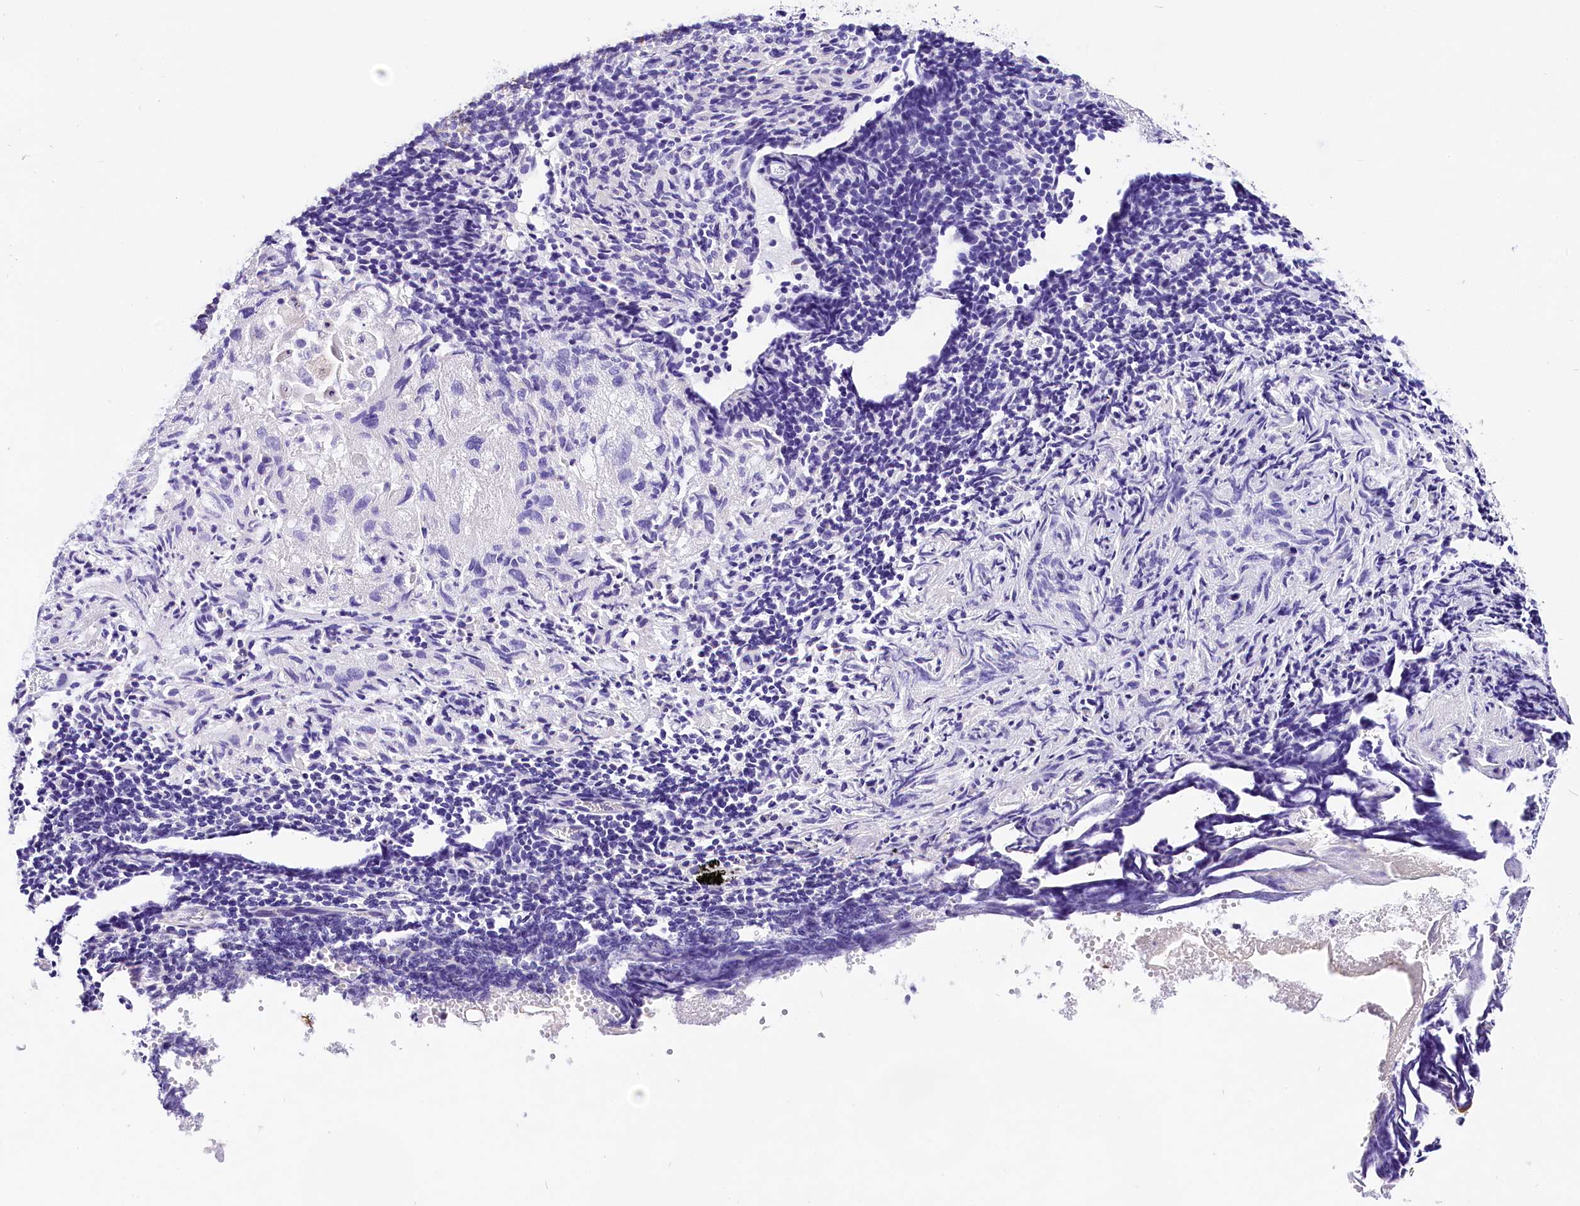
{"staining": {"intensity": "negative", "quantity": "none", "location": "none"}, "tissue": "lung cancer", "cell_type": "Tumor cells", "image_type": "cancer", "snomed": [{"axis": "morphology", "description": "Inflammation, NOS"}, {"axis": "morphology", "description": "Squamous cell carcinoma, NOS"}, {"axis": "topography", "description": "Lymph node"}, {"axis": "topography", "description": "Soft tissue"}, {"axis": "topography", "description": "Lung"}], "caption": "High power microscopy image of an immunohistochemistry micrograph of lung cancer (squamous cell carcinoma), revealing no significant positivity in tumor cells.", "gene": "ACAA2", "patient": {"sex": "male", "age": 66}}